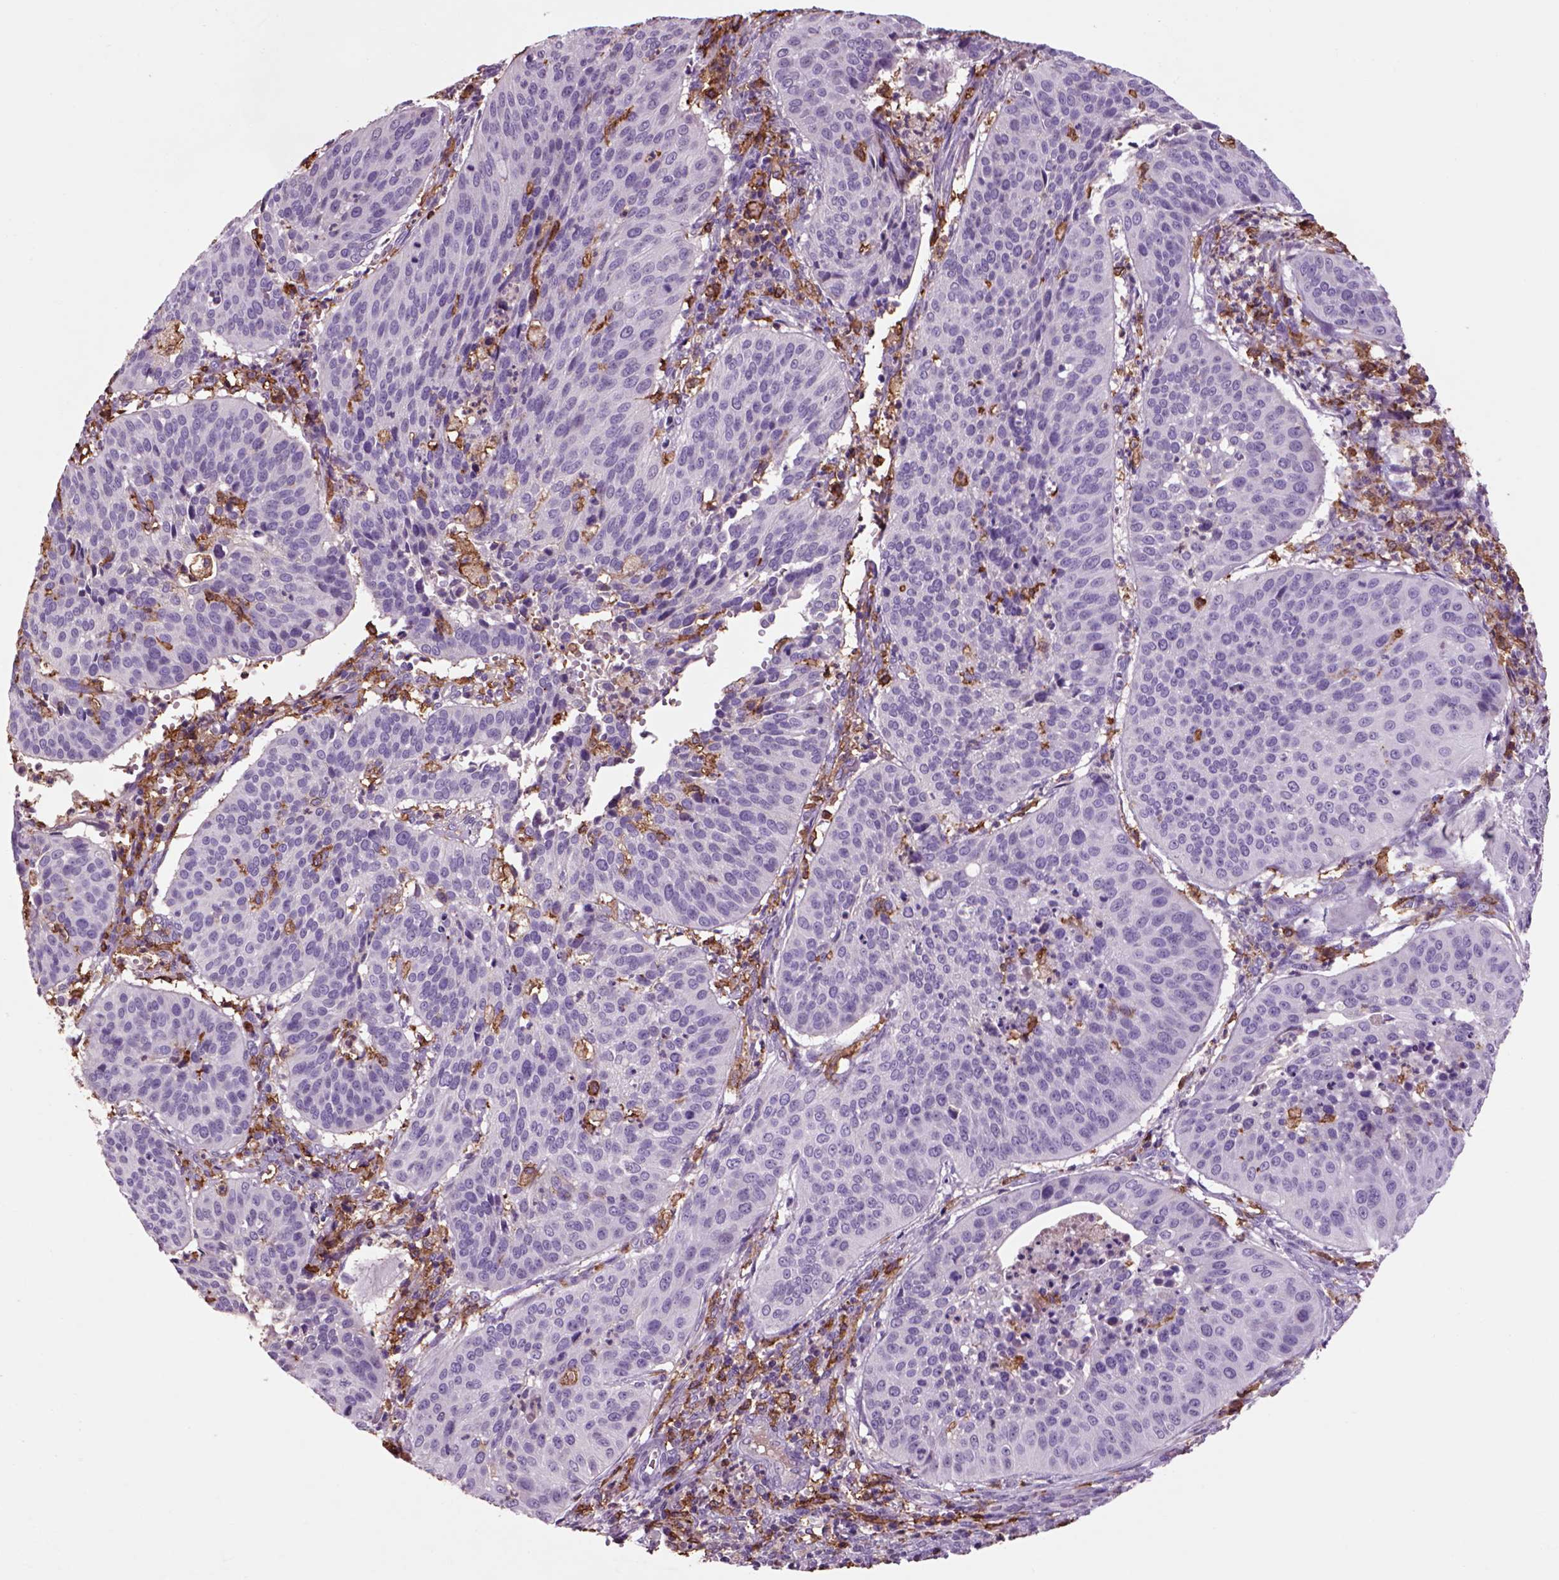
{"staining": {"intensity": "negative", "quantity": "none", "location": "none"}, "tissue": "cervical cancer", "cell_type": "Tumor cells", "image_type": "cancer", "snomed": [{"axis": "morphology", "description": "Normal tissue, NOS"}, {"axis": "morphology", "description": "Squamous cell carcinoma, NOS"}, {"axis": "topography", "description": "Cervix"}], "caption": "Tumor cells show no significant protein expression in cervical squamous cell carcinoma. (DAB (3,3'-diaminobenzidine) IHC visualized using brightfield microscopy, high magnification).", "gene": "CD14", "patient": {"sex": "female", "age": 39}}